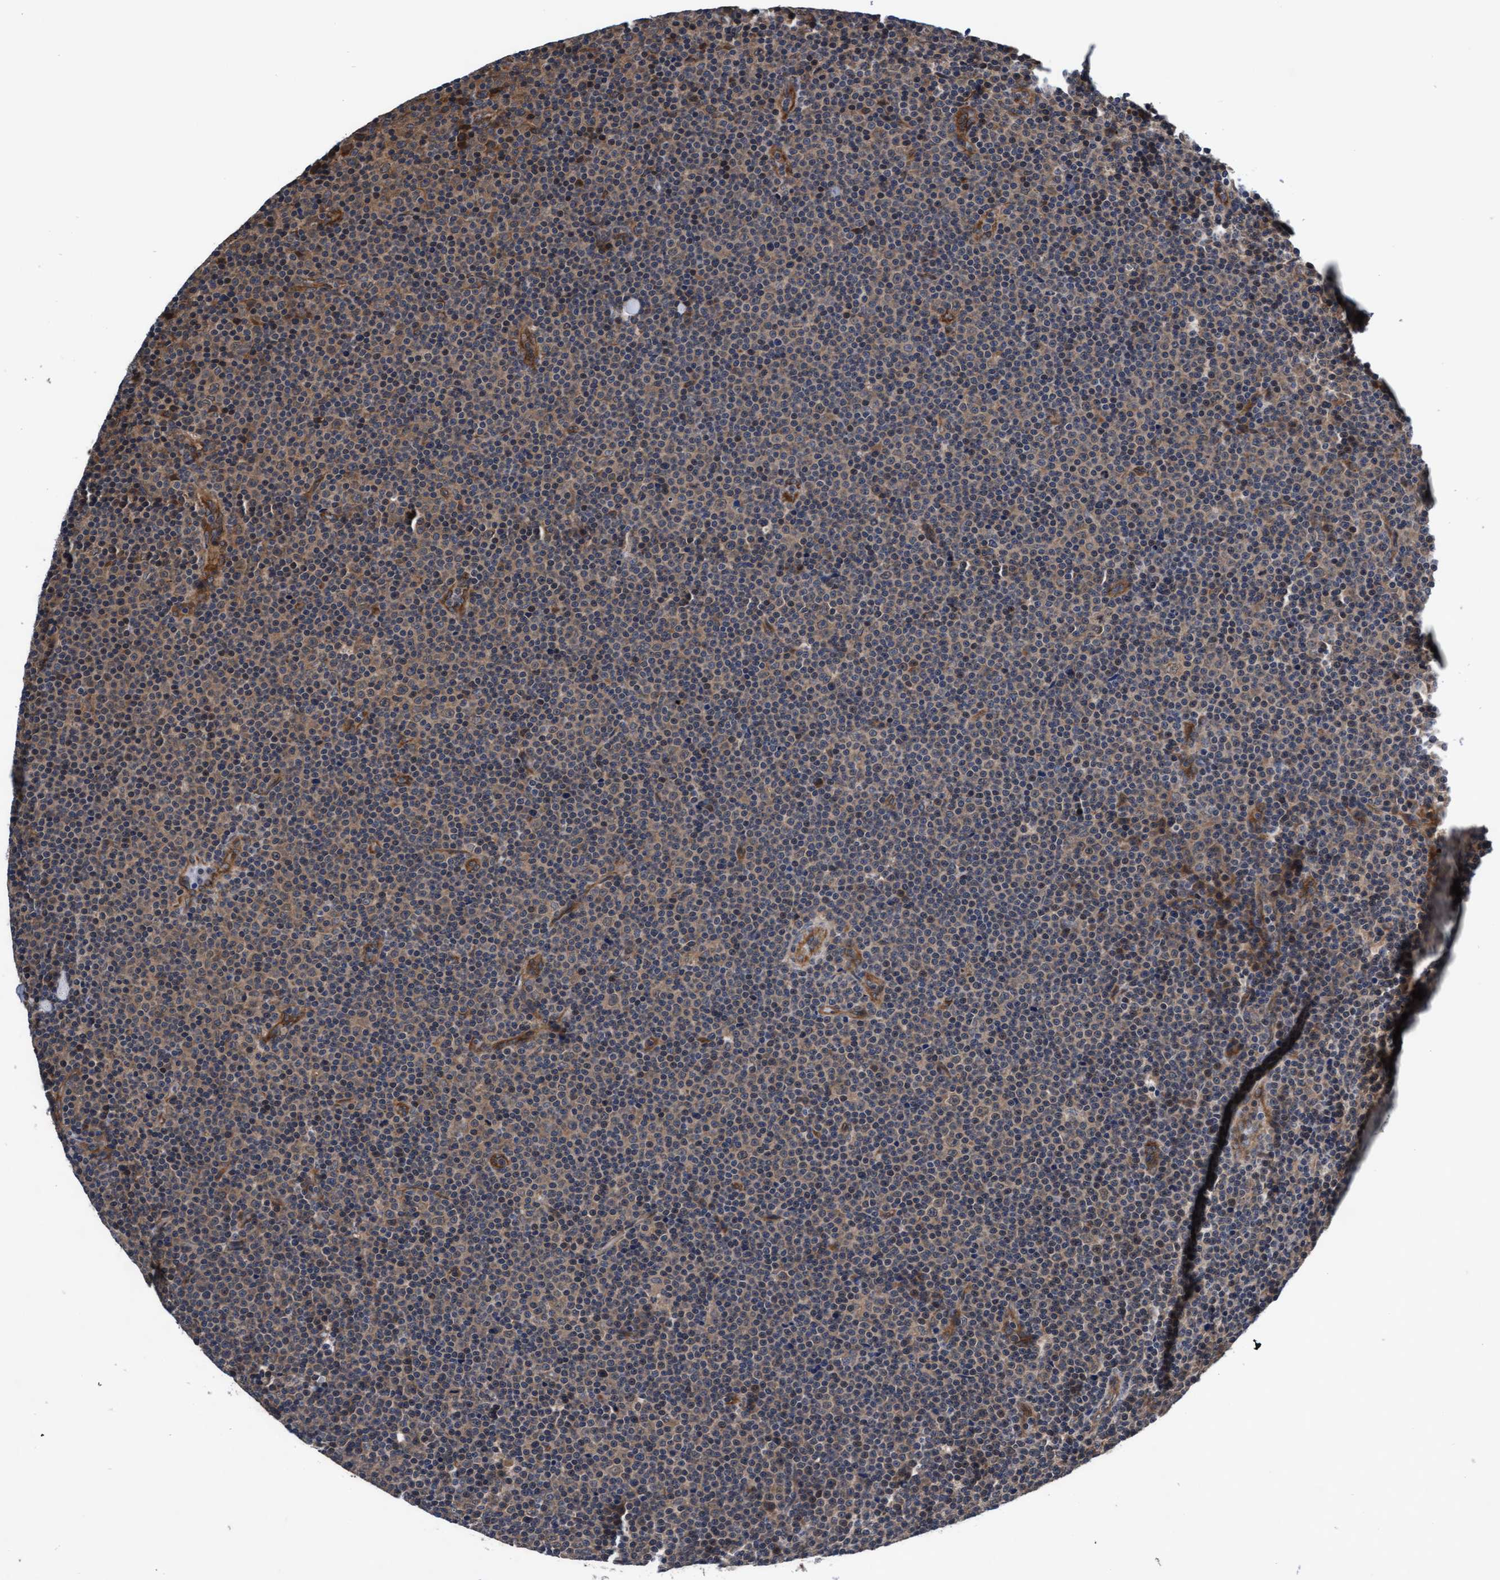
{"staining": {"intensity": "weak", "quantity": "25%-75%", "location": "cytoplasmic/membranous"}, "tissue": "lymphoma", "cell_type": "Tumor cells", "image_type": "cancer", "snomed": [{"axis": "morphology", "description": "Malignant lymphoma, non-Hodgkin's type, Low grade"}, {"axis": "topography", "description": "Lymph node"}], "caption": "Lymphoma was stained to show a protein in brown. There is low levels of weak cytoplasmic/membranous positivity in about 25%-75% of tumor cells.", "gene": "EFCAB13", "patient": {"sex": "female", "age": 67}}